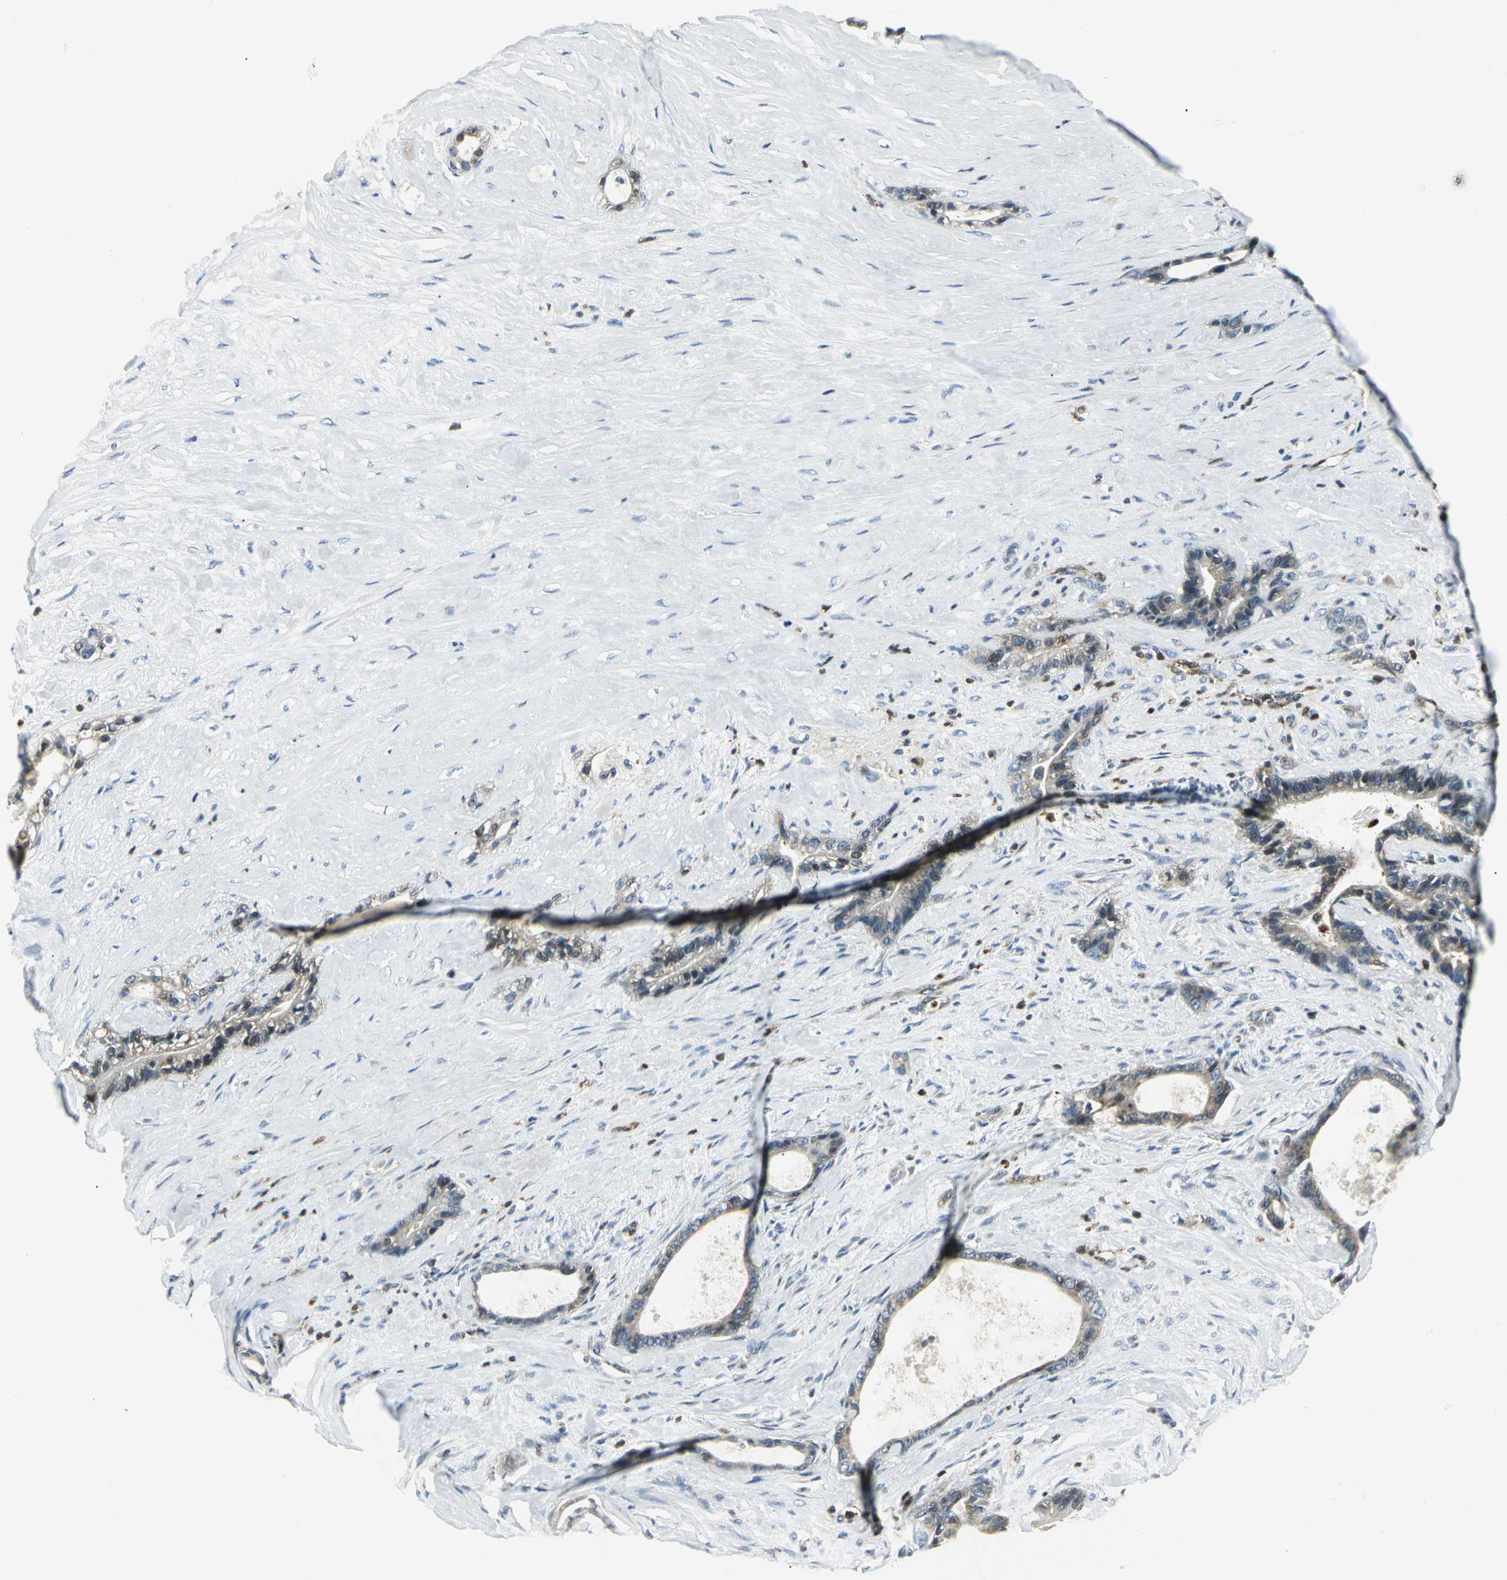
{"staining": {"intensity": "moderate", "quantity": ">75%", "location": "cytoplasmic/membranous"}, "tissue": "liver cancer", "cell_type": "Tumor cells", "image_type": "cancer", "snomed": [{"axis": "morphology", "description": "Cholangiocarcinoma"}, {"axis": "topography", "description": "Liver"}], "caption": "Brown immunohistochemical staining in liver cancer (cholangiocarcinoma) exhibits moderate cytoplasmic/membranous staining in about >75% of tumor cells. Using DAB (3,3'-diaminobenzidine) (brown) and hematoxylin (blue) stains, captured at high magnification using brightfield microscopy.", "gene": "USP40", "patient": {"sex": "female", "age": 55}}